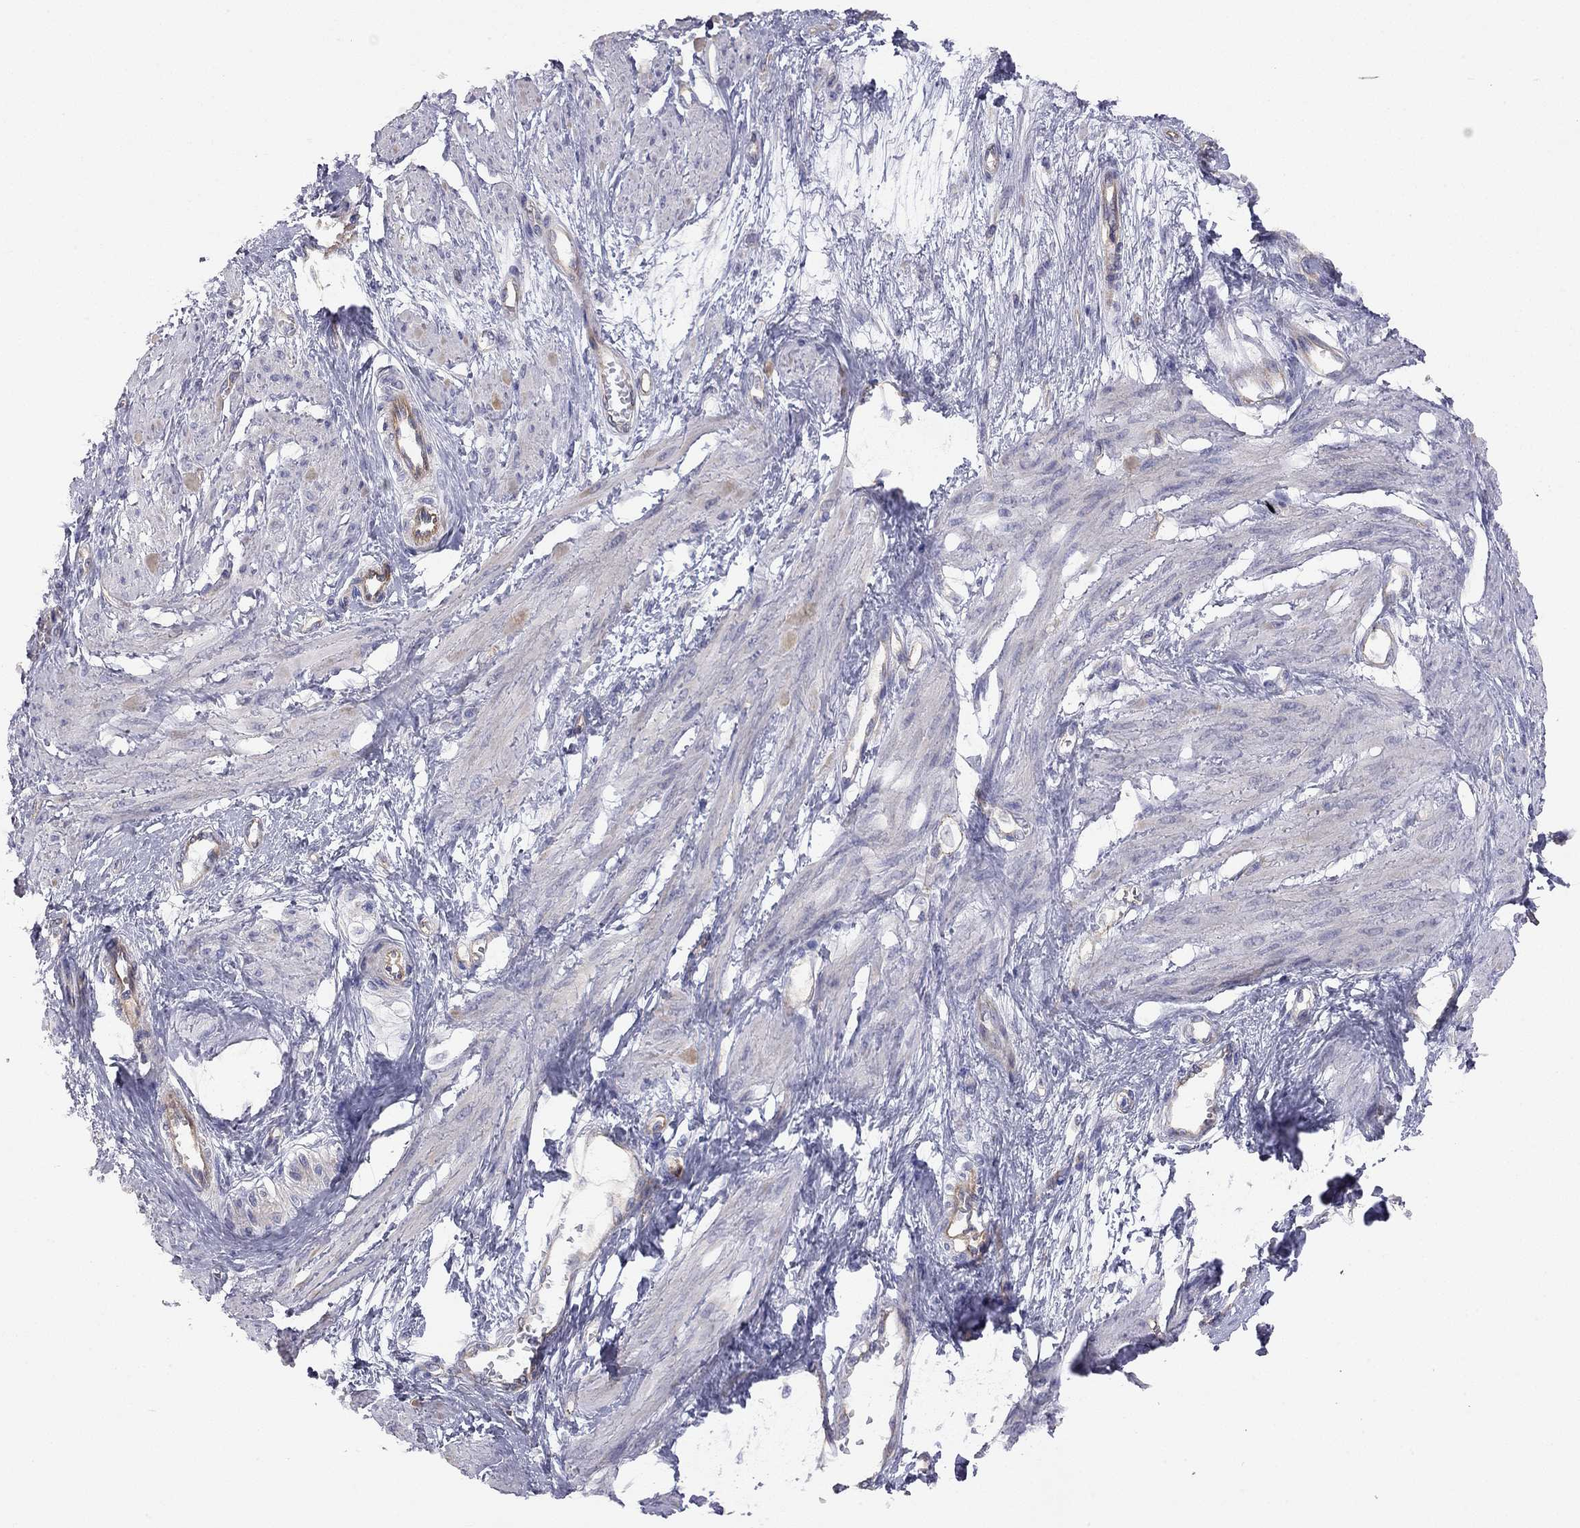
{"staining": {"intensity": "negative", "quantity": "none", "location": "none"}, "tissue": "smooth muscle", "cell_type": "Smooth muscle cells", "image_type": "normal", "snomed": [{"axis": "morphology", "description": "Normal tissue, NOS"}, {"axis": "topography", "description": "Smooth muscle"}, {"axis": "topography", "description": "Uterus"}], "caption": "High magnification brightfield microscopy of normal smooth muscle stained with DAB (3,3'-diaminobenzidine) (brown) and counterstained with hematoxylin (blue): smooth muscle cells show no significant staining.", "gene": "GPRC5B", "patient": {"sex": "female", "age": 39}}